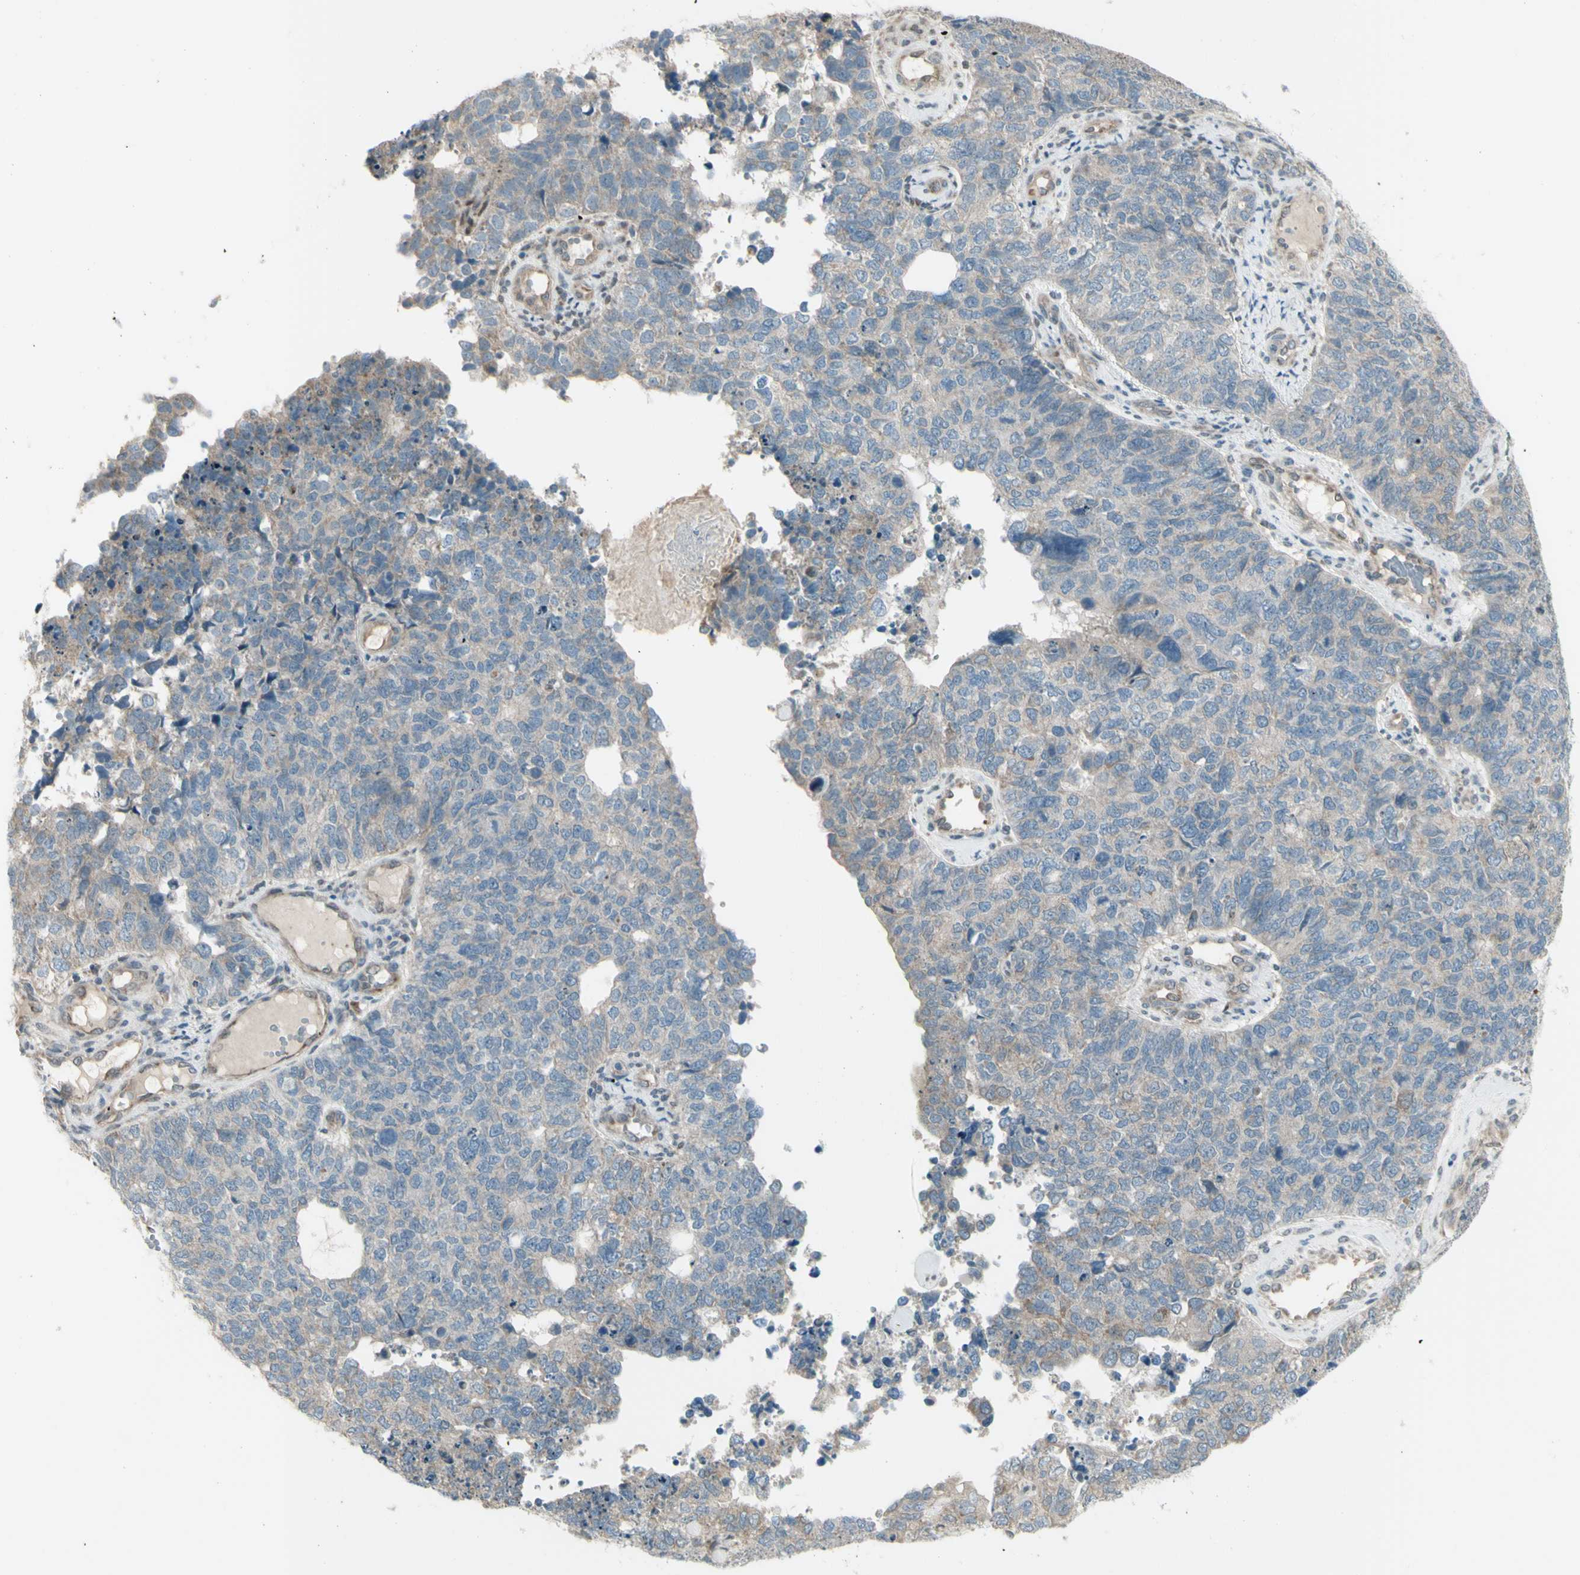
{"staining": {"intensity": "weak", "quantity": "25%-75%", "location": "cytoplasmic/membranous"}, "tissue": "cervical cancer", "cell_type": "Tumor cells", "image_type": "cancer", "snomed": [{"axis": "morphology", "description": "Squamous cell carcinoma, NOS"}, {"axis": "topography", "description": "Cervix"}], "caption": "Cervical cancer tissue displays weak cytoplasmic/membranous positivity in approximately 25%-75% of tumor cells, visualized by immunohistochemistry.", "gene": "NAXD", "patient": {"sex": "female", "age": 63}}